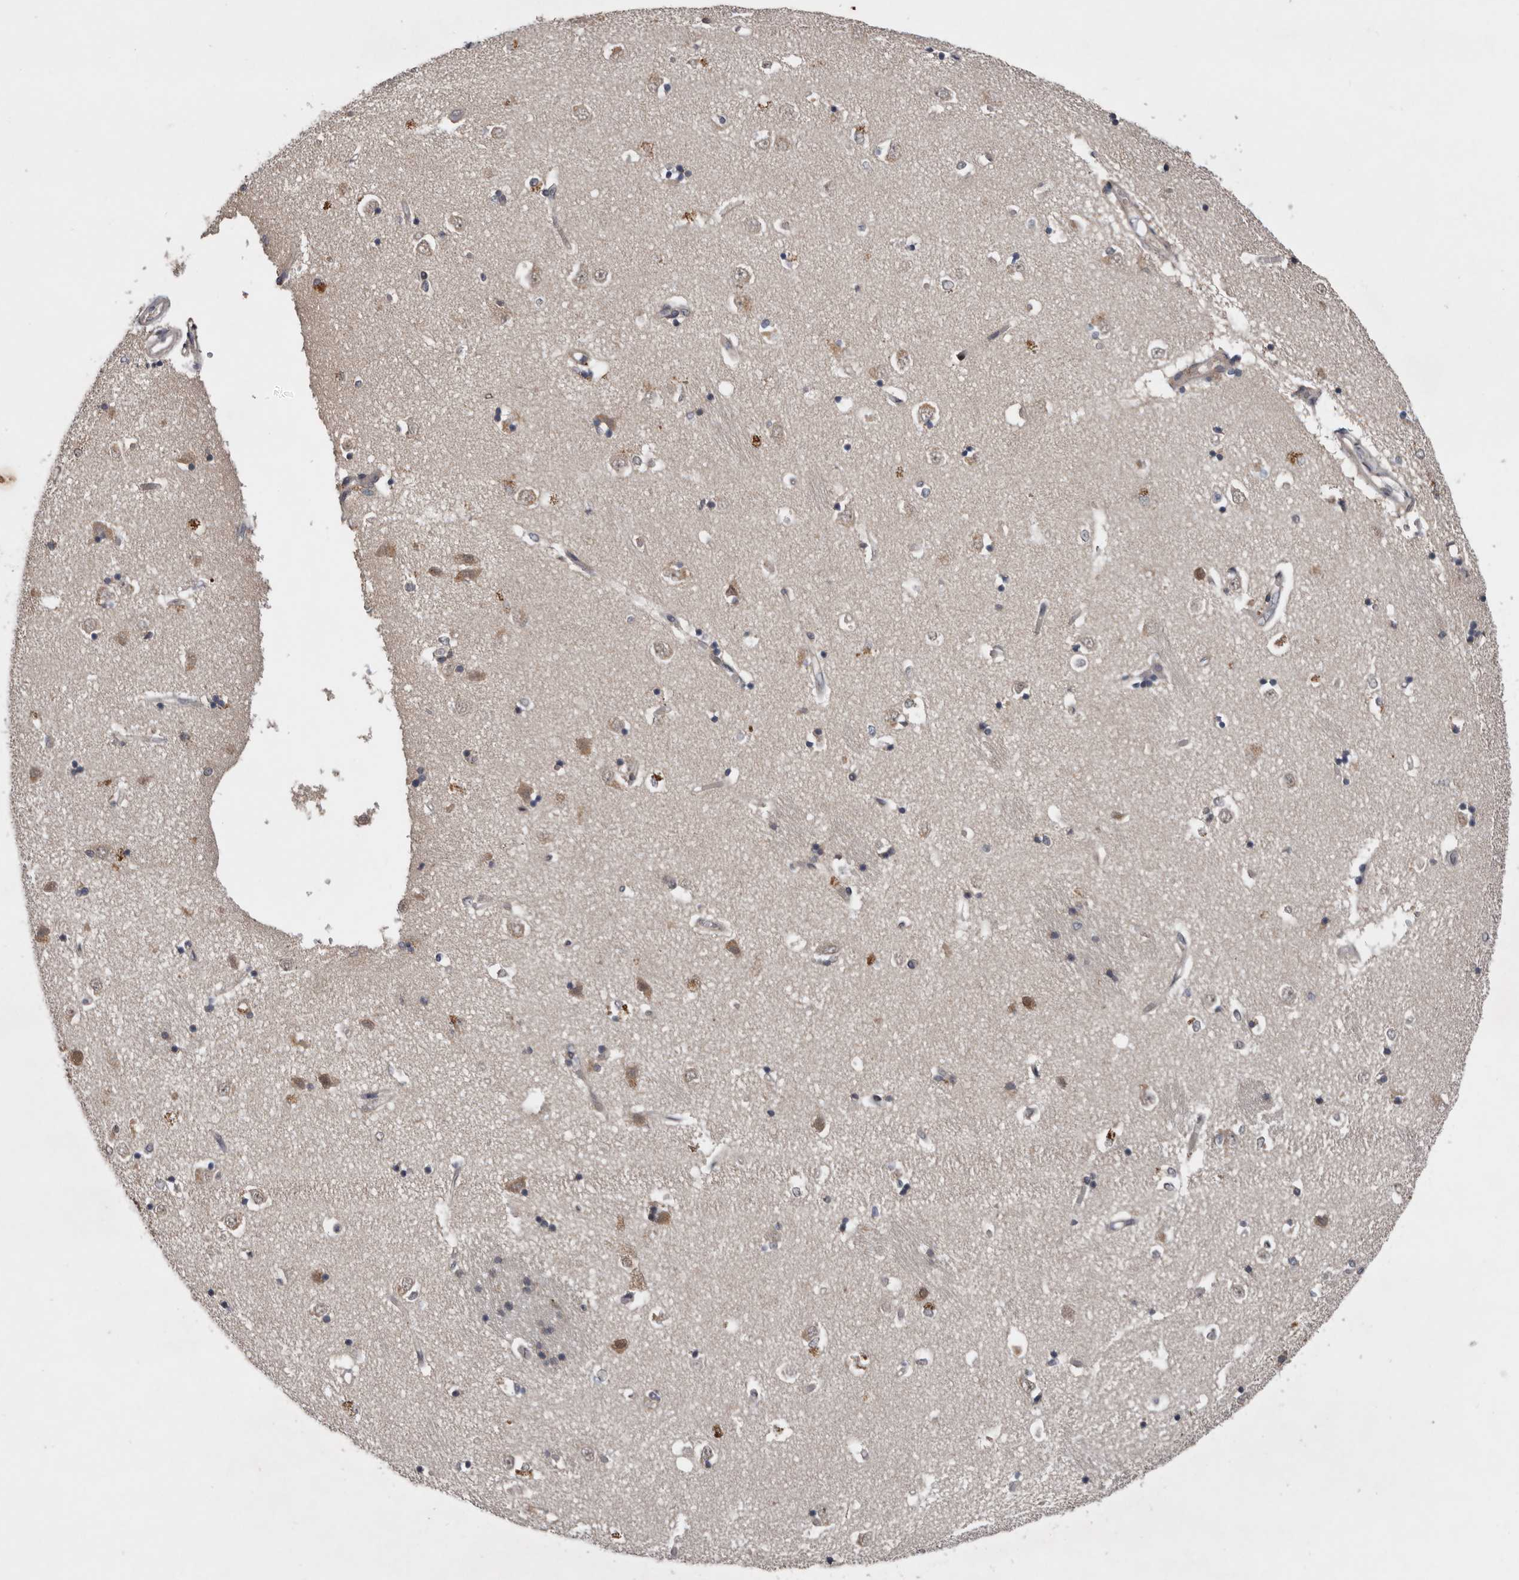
{"staining": {"intensity": "weak", "quantity": "<25%", "location": "cytoplasmic/membranous"}, "tissue": "caudate", "cell_type": "Glial cells", "image_type": "normal", "snomed": [{"axis": "morphology", "description": "Normal tissue, NOS"}, {"axis": "topography", "description": "Lateral ventricle wall"}], "caption": "Immunohistochemistry (IHC) photomicrograph of normal human caudate stained for a protein (brown), which displays no expression in glial cells. The staining is performed using DAB brown chromogen with nuclei counter-stained in using hematoxylin.", "gene": "CHML", "patient": {"sex": "male", "age": 45}}